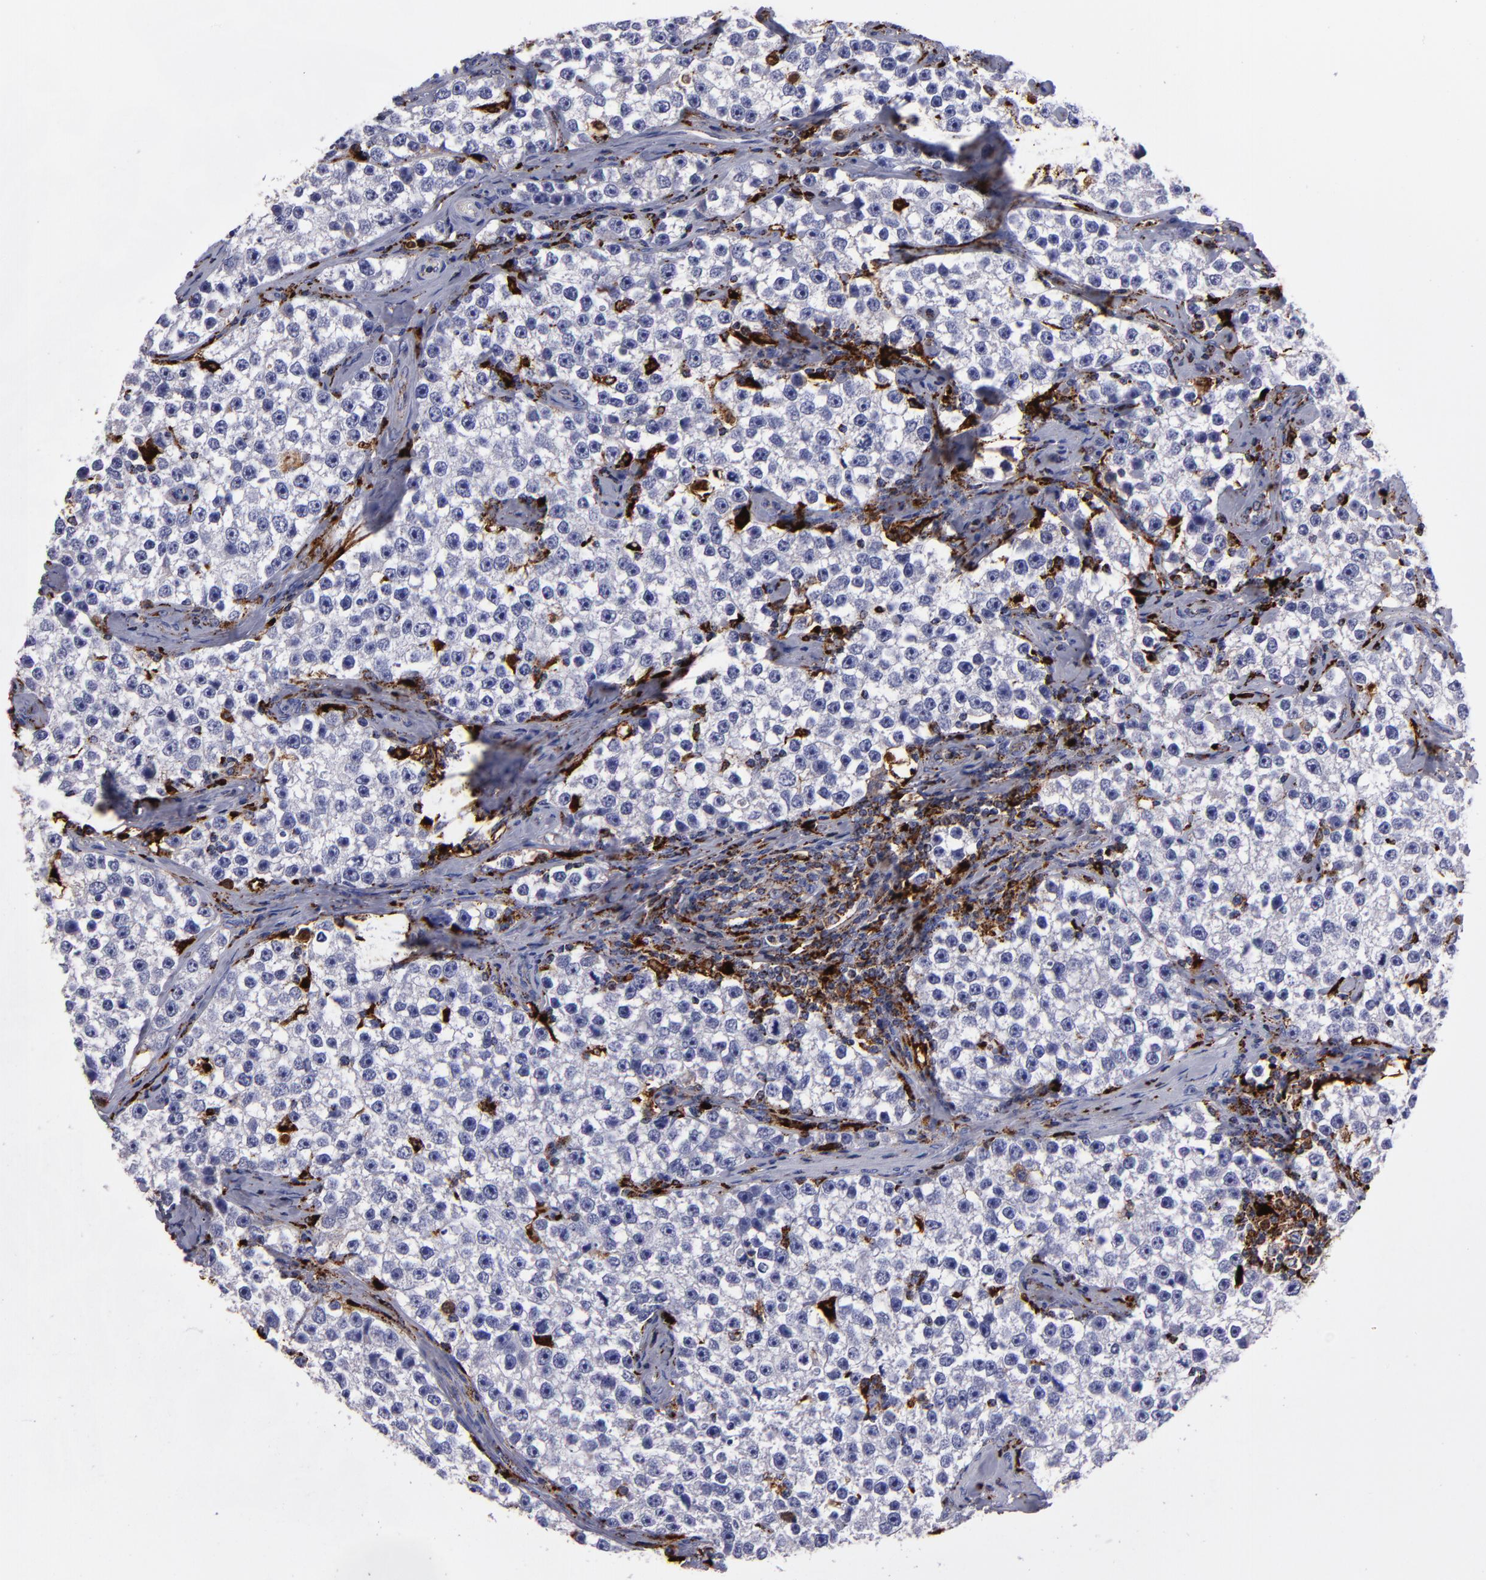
{"staining": {"intensity": "negative", "quantity": "none", "location": "none"}, "tissue": "testis cancer", "cell_type": "Tumor cells", "image_type": "cancer", "snomed": [{"axis": "morphology", "description": "Seminoma, NOS"}, {"axis": "topography", "description": "Testis"}], "caption": "High magnification brightfield microscopy of seminoma (testis) stained with DAB (brown) and counterstained with hematoxylin (blue): tumor cells show no significant expression.", "gene": "CTSS", "patient": {"sex": "male", "age": 32}}